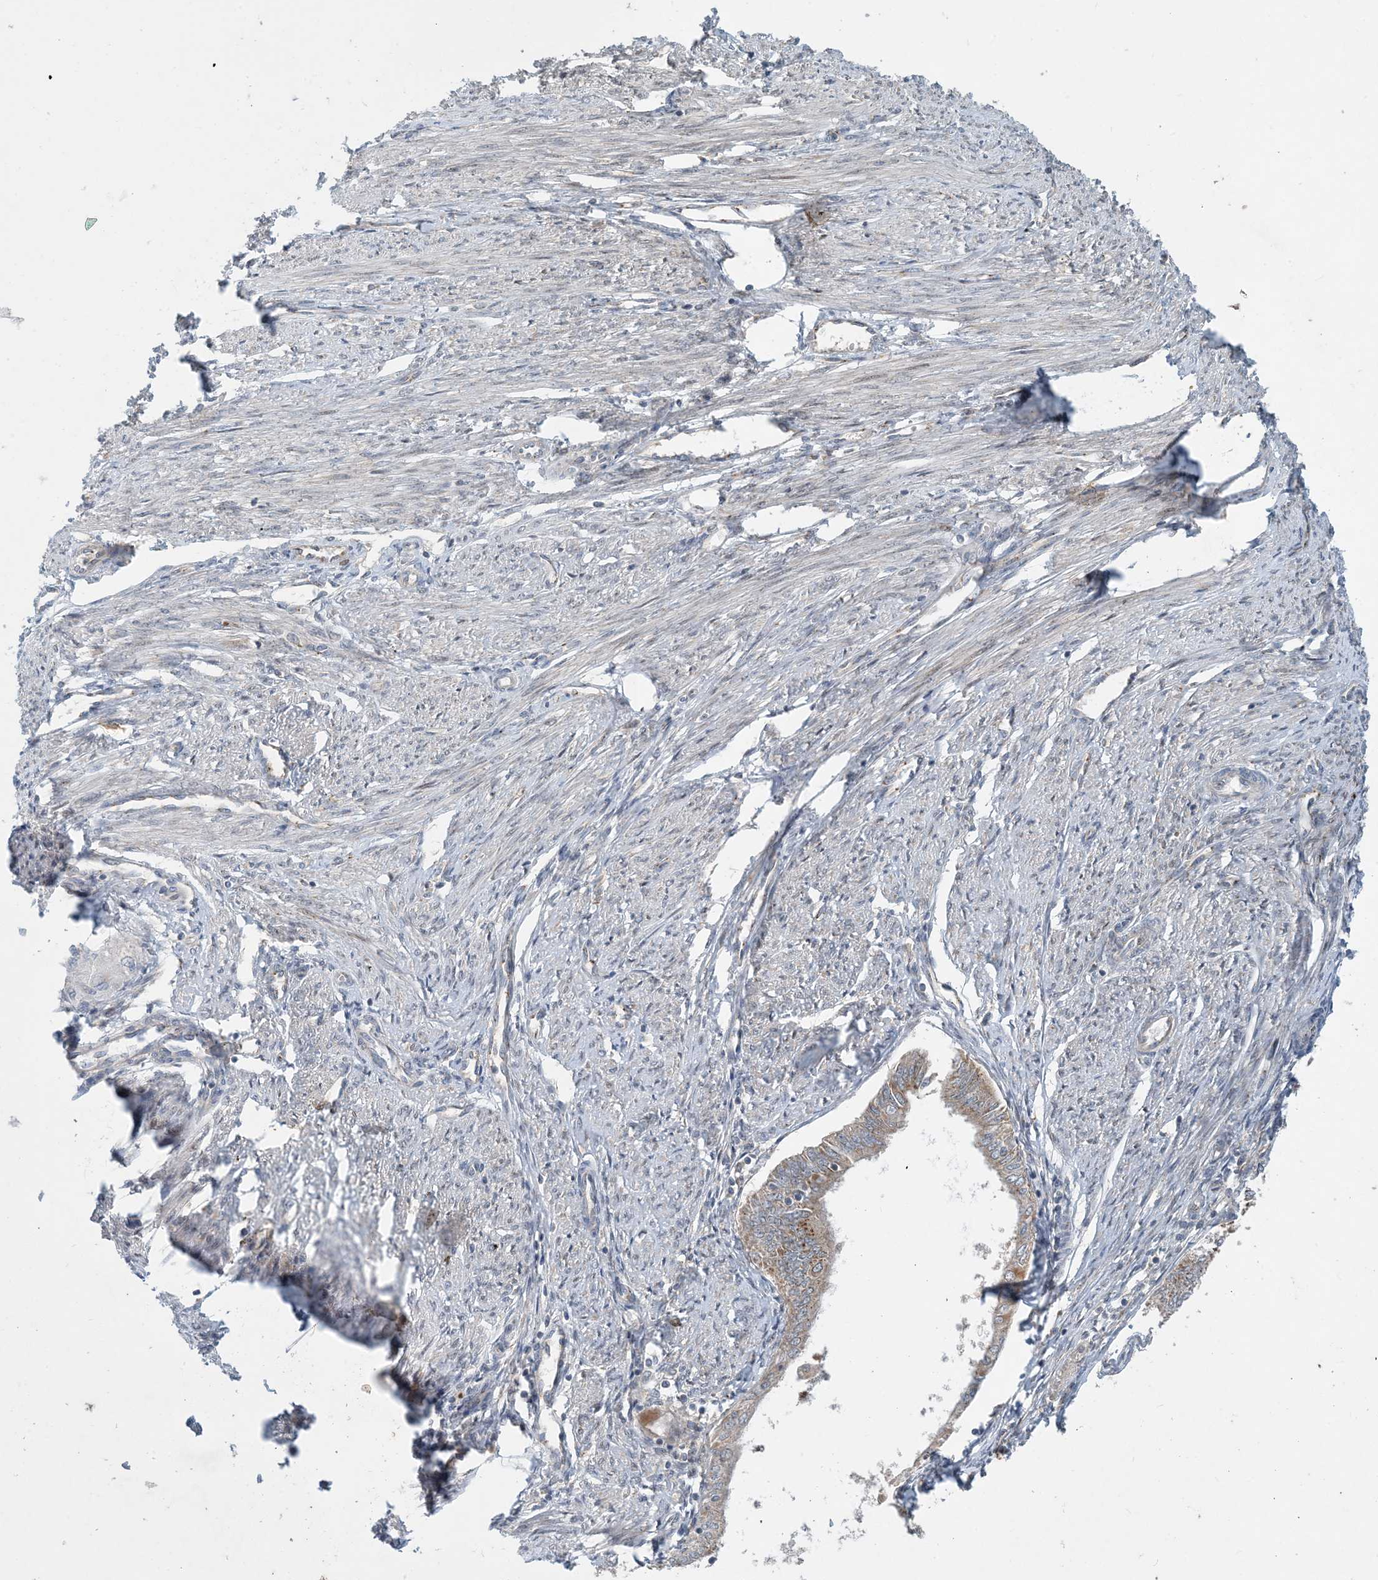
{"staining": {"intensity": "moderate", "quantity": "25%-75%", "location": "cytoplasmic/membranous"}, "tissue": "endometrial cancer", "cell_type": "Tumor cells", "image_type": "cancer", "snomed": [{"axis": "morphology", "description": "Adenocarcinoma, NOS"}, {"axis": "topography", "description": "Endometrium"}], "caption": "Protein analysis of endometrial cancer (adenocarcinoma) tissue demonstrates moderate cytoplasmic/membranous staining in approximately 25%-75% of tumor cells.", "gene": "TINAG", "patient": {"sex": "female", "age": 58}}